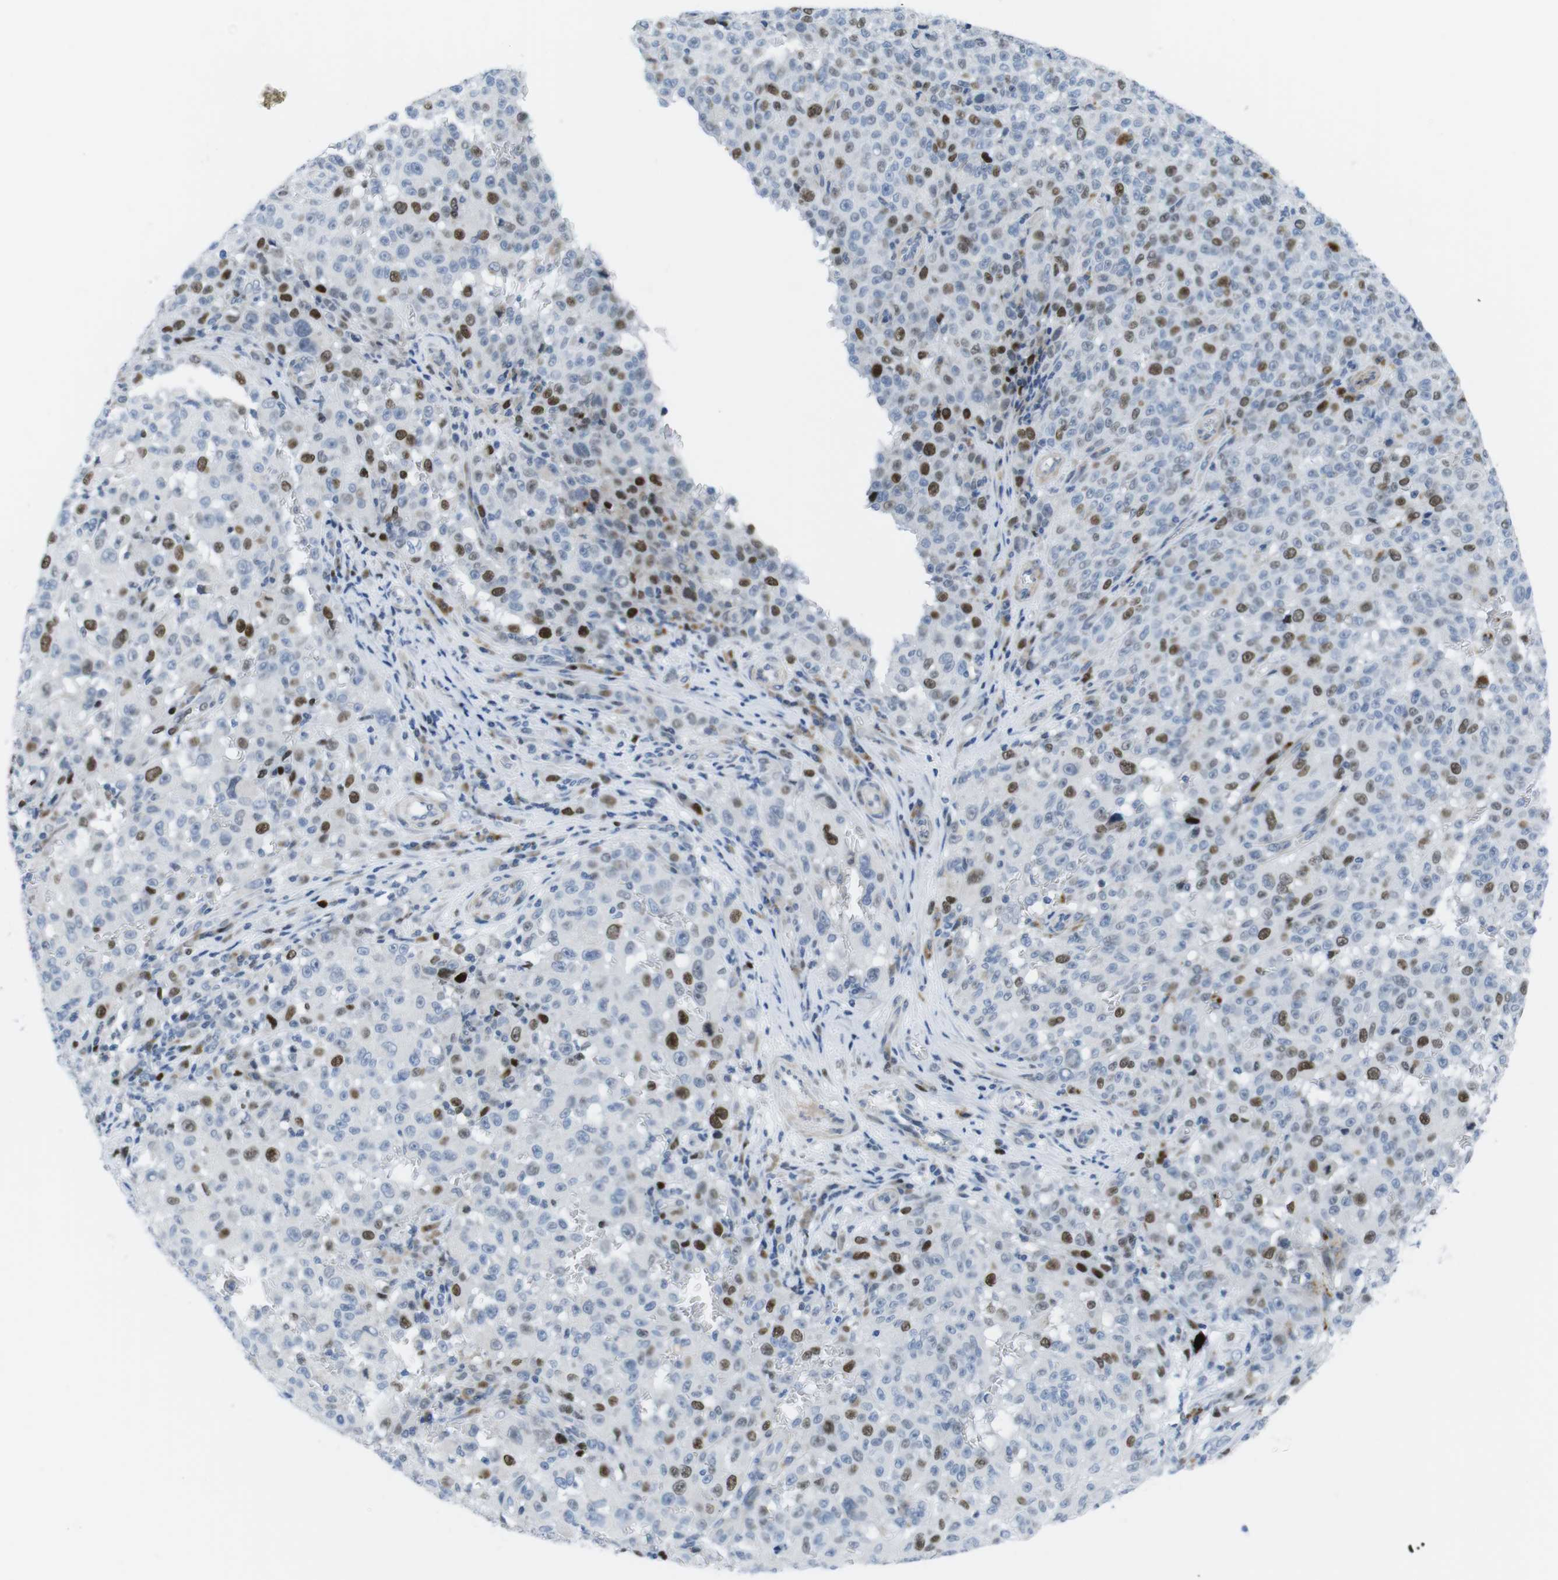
{"staining": {"intensity": "moderate", "quantity": "25%-75%", "location": "nuclear"}, "tissue": "melanoma", "cell_type": "Tumor cells", "image_type": "cancer", "snomed": [{"axis": "morphology", "description": "Malignant melanoma, NOS"}, {"axis": "topography", "description": "Skin"}], "caption": "Tumor cells display moderate nuclear expression in about 25%-75% of cells in malignant melanoma. (Stains: DAB in brown, nuclei in blue, Microscopy: brightfield microscopy at high magnification).", "gene": "CHAF1A", "patient": {"sex": "female", "age": 82}}